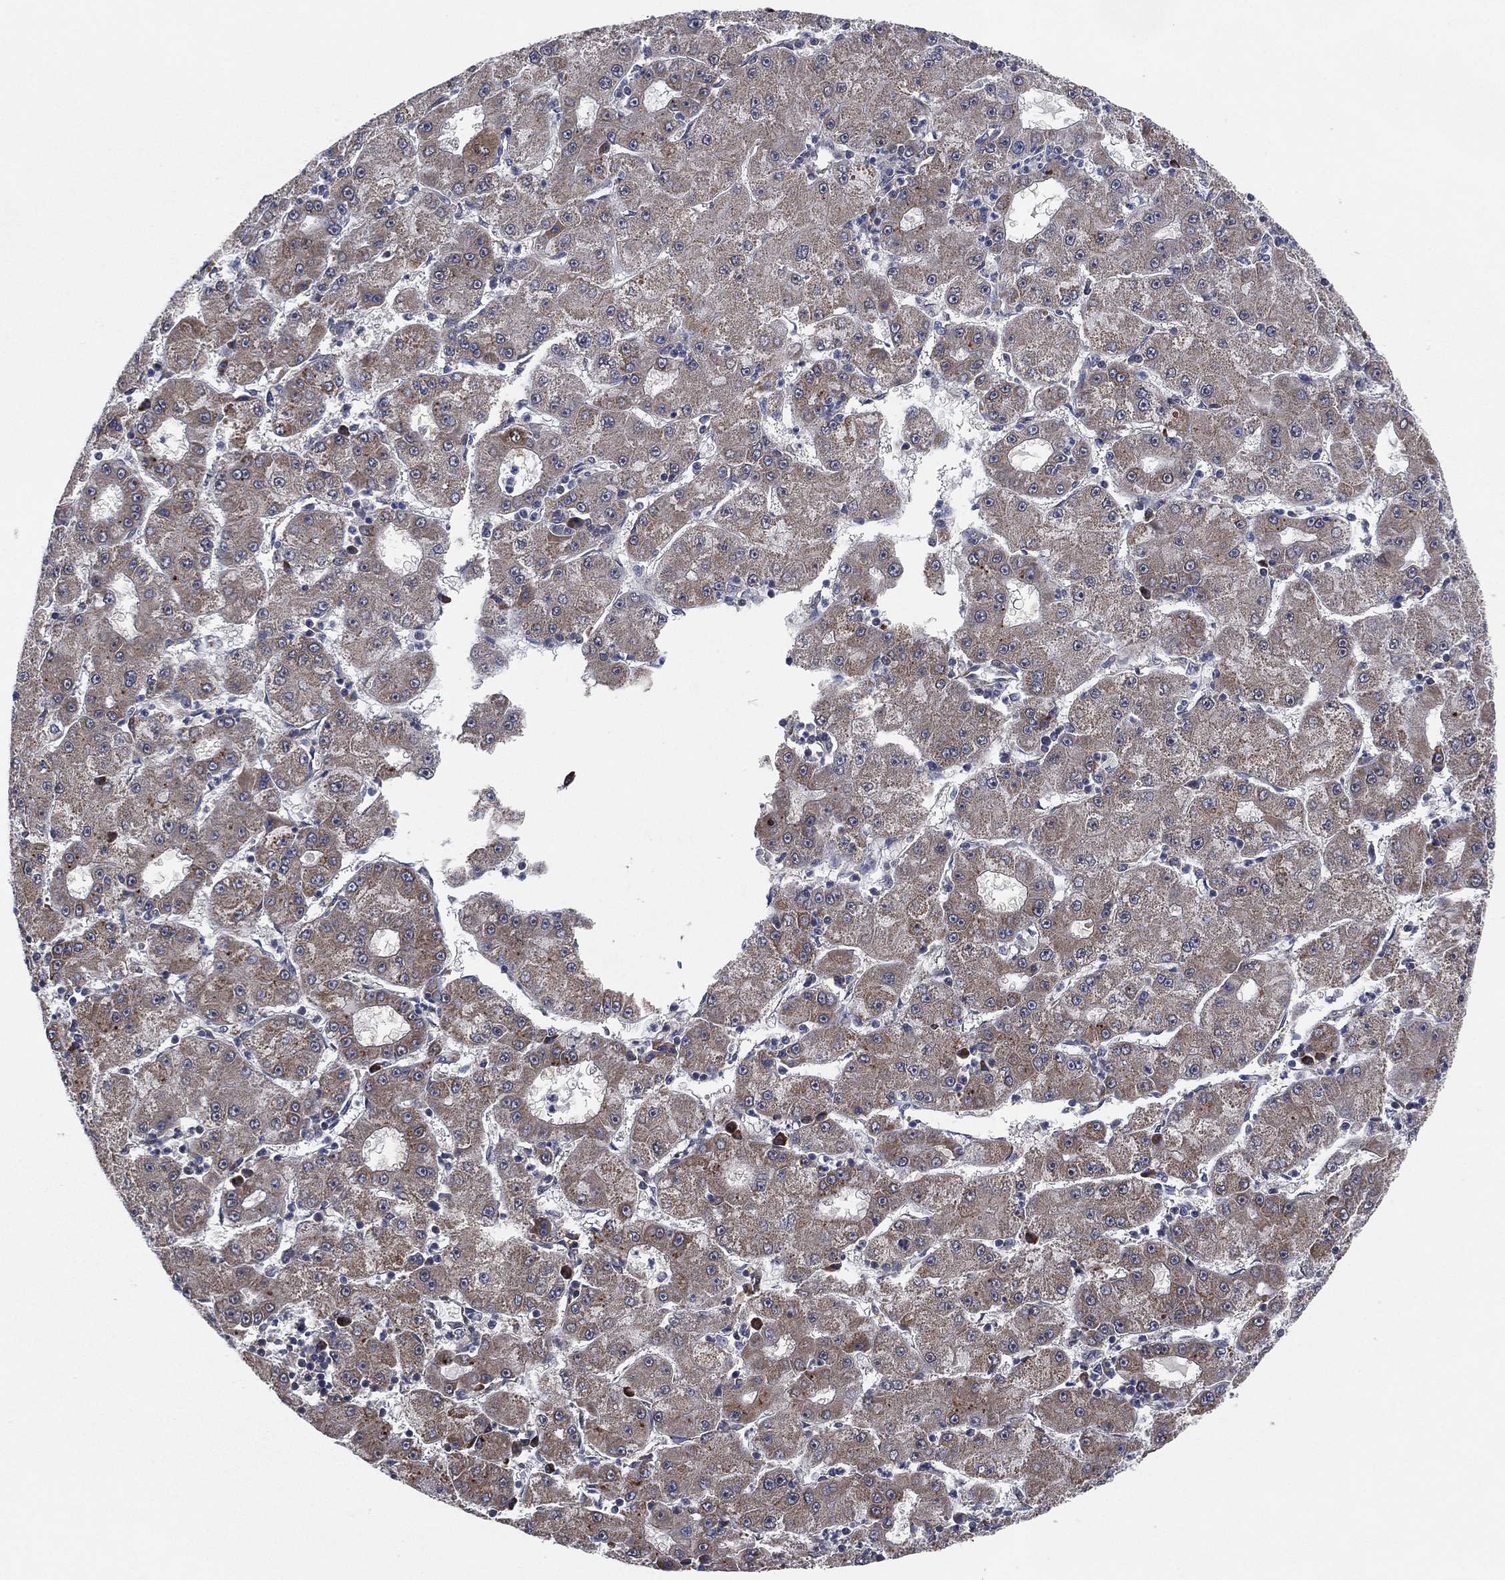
{"staining": {"intensity": "weak", "quantity": "<25%", "location": "cytoplasmic/membranous"}, "tissue": "liver cancer", "cell_type": "Tumor cells", "image_type": "cancer", "snomed": [{"axis": "morphology", "description": "Carcinoma, Hepatocellular, NOS"}, {"axis": "topography", "description": "Liver"}], "caption": "DAB (3,3'-diaminobenzidine) immunohistochemical staining of liver cancer (hepatocellular carcinoma) demonstrates no significant staining in tumor cells.", "gene": "FAM104A", "patient": {"sex": "male", "age": 73}}